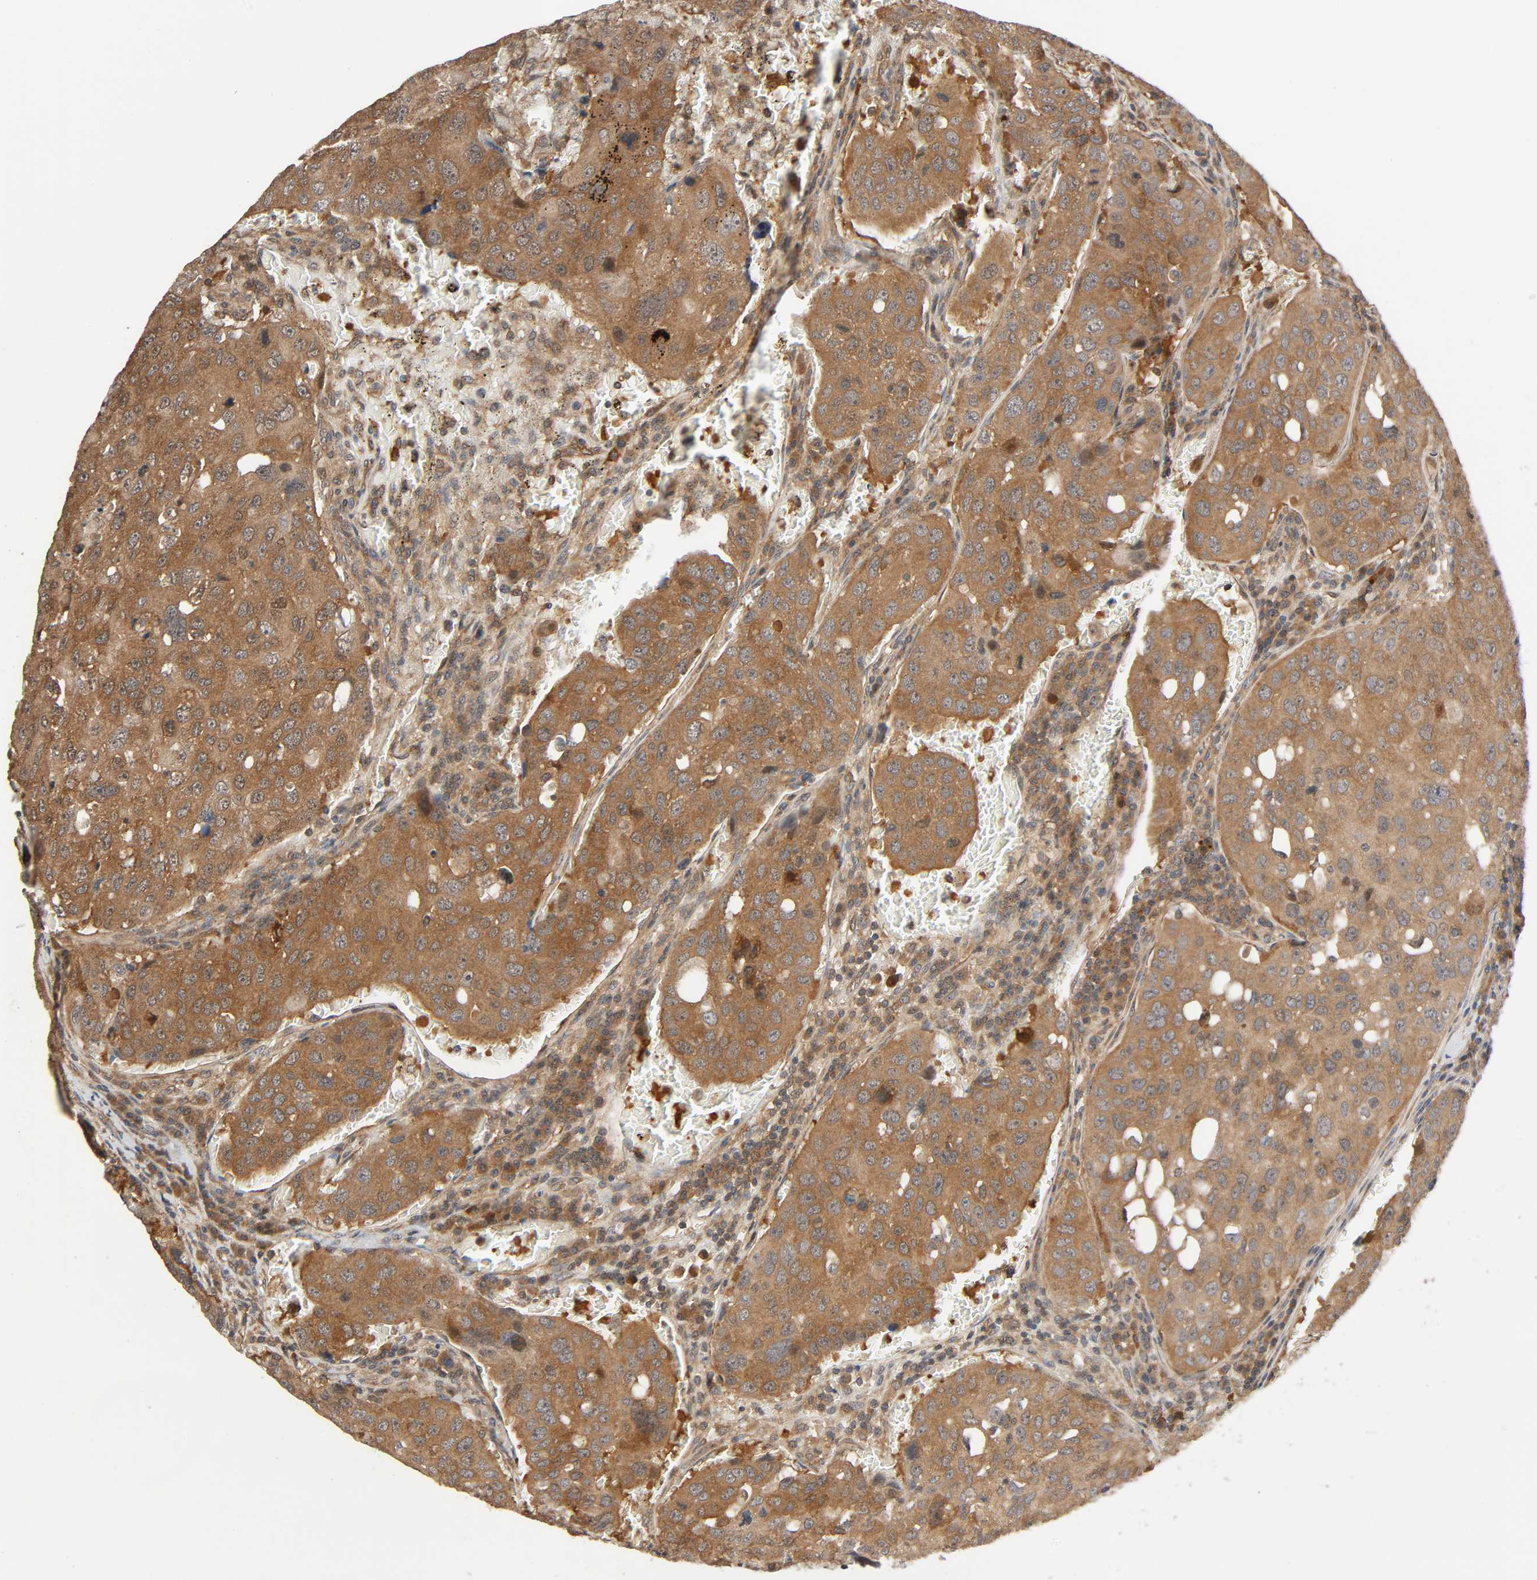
{"staining": {"intensity": "moderate", "quantity": ">75%", "location": "cytoplasmic/membranous"}, "tissue": "urothelial cancer", "cell_type": "Tumor cells", "image_type": "cancer", "snomed": [{"axis": "morphology", "description": "Urothelial carcinoma, High grade"}, {"axis": "topography", "description": "Lymph node"}, {"axis": "topography", "description": "Urinary bladder"}], "caption": "Immunohistochemistry image of neoplastic tissue: high-grade urothelial carcinoma stained using immunohistochemistry (IHC) reveals medium levels of moderate protein expression localized specifically in the cytoplasmic/membranous of tumor cells, appearing as a cytoplasmic/membranous brown color.", "gene": "PPP2R1B", "patient": {"sex": "male", "age": 51}}